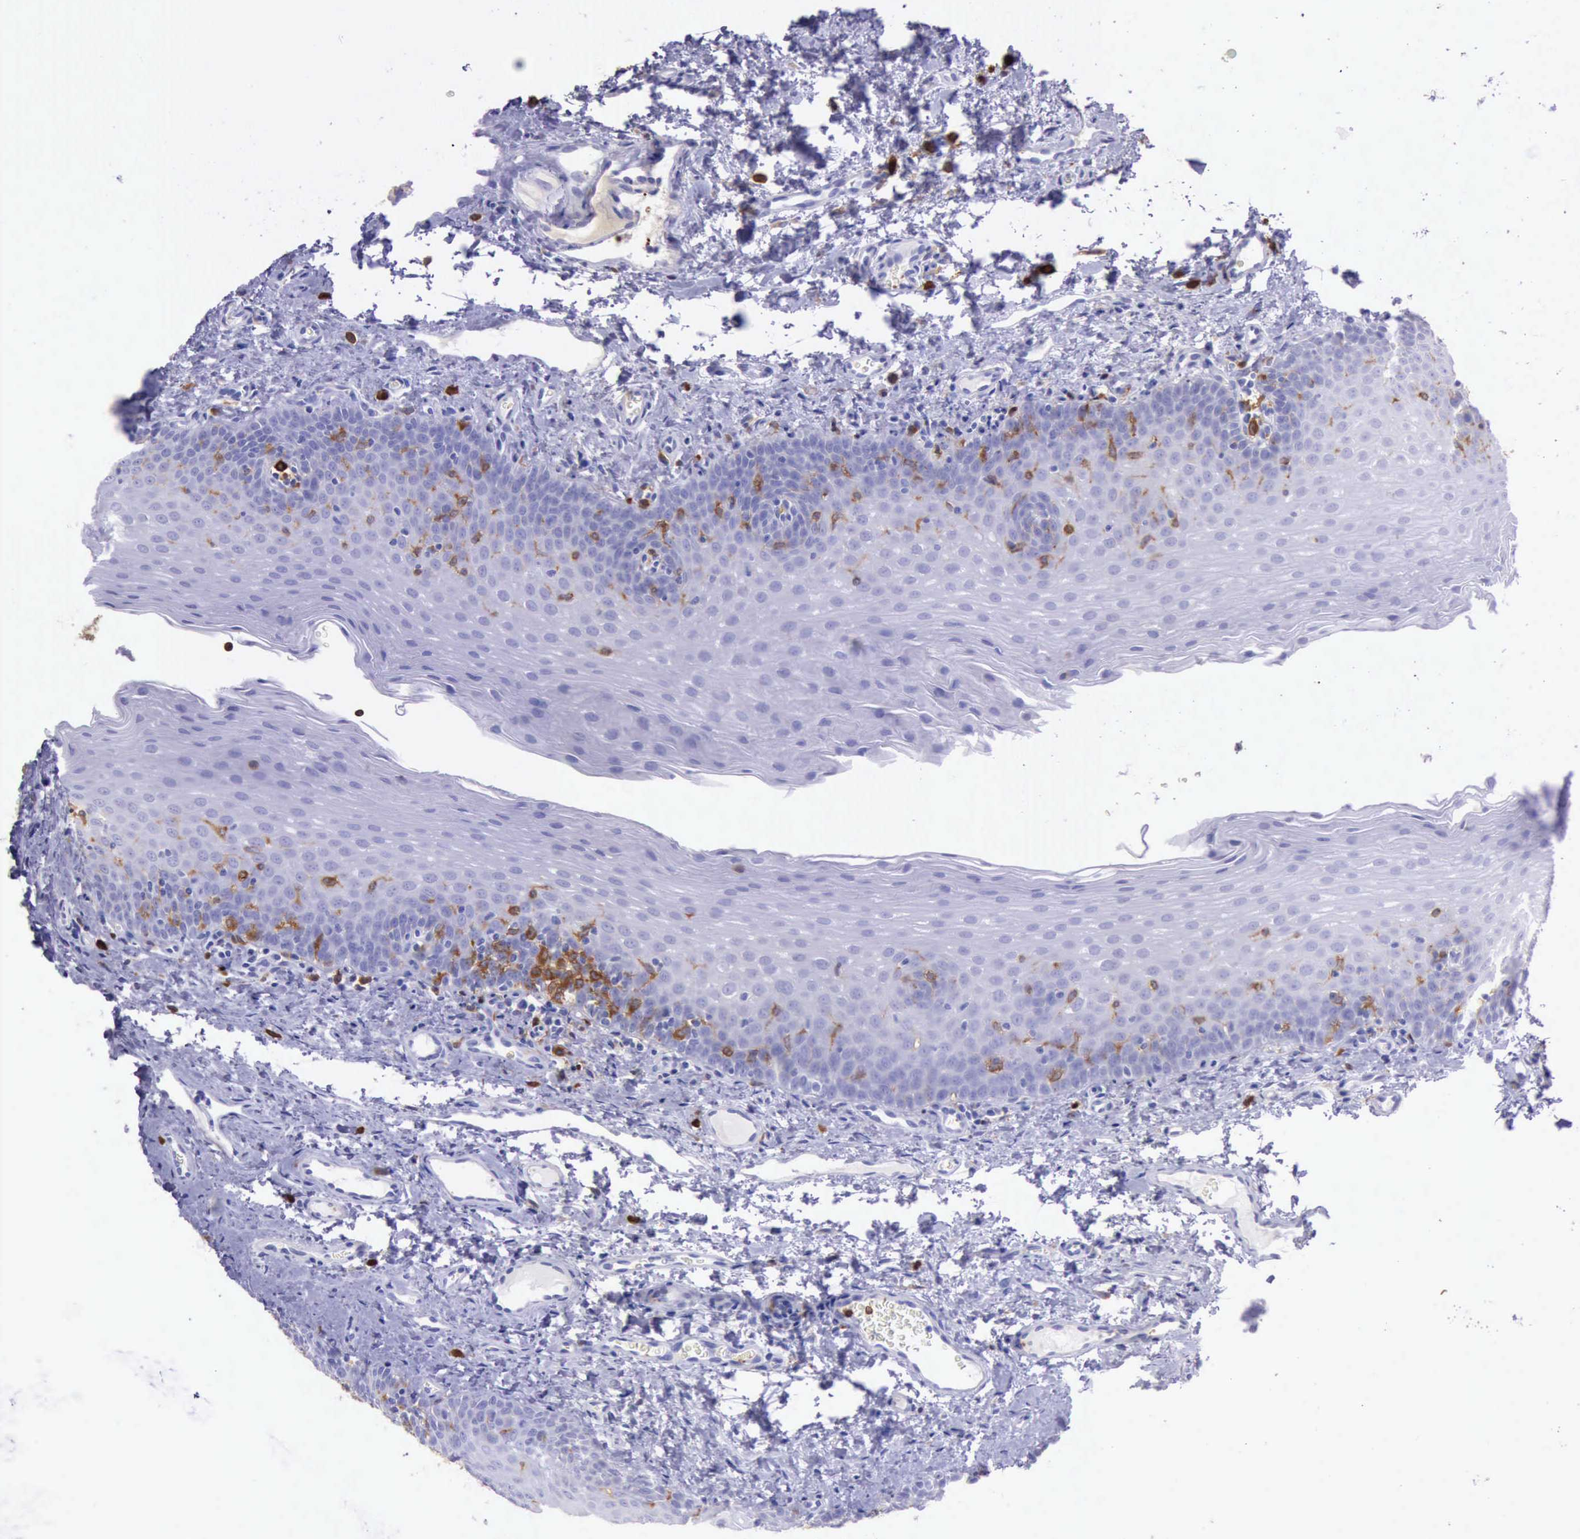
{"staining": {"intensity": "negative", "quantity": "none", "location": "none"}, "tissue": "oral mucosa", "cell_type": "Squamous epithelial cells", "image_type": "normal", "snomed": [{"axis": "morphology", "description": "Normal tissue, NOS"}, {"axis": "topography", "description": "Oral tissue"}], "caption": "Human oral mucosa stained for a protein using IHC displays no staining in squamous epithelial cells.", "gene": "BTK", "patient": {"sex": "male", "age": 20}}